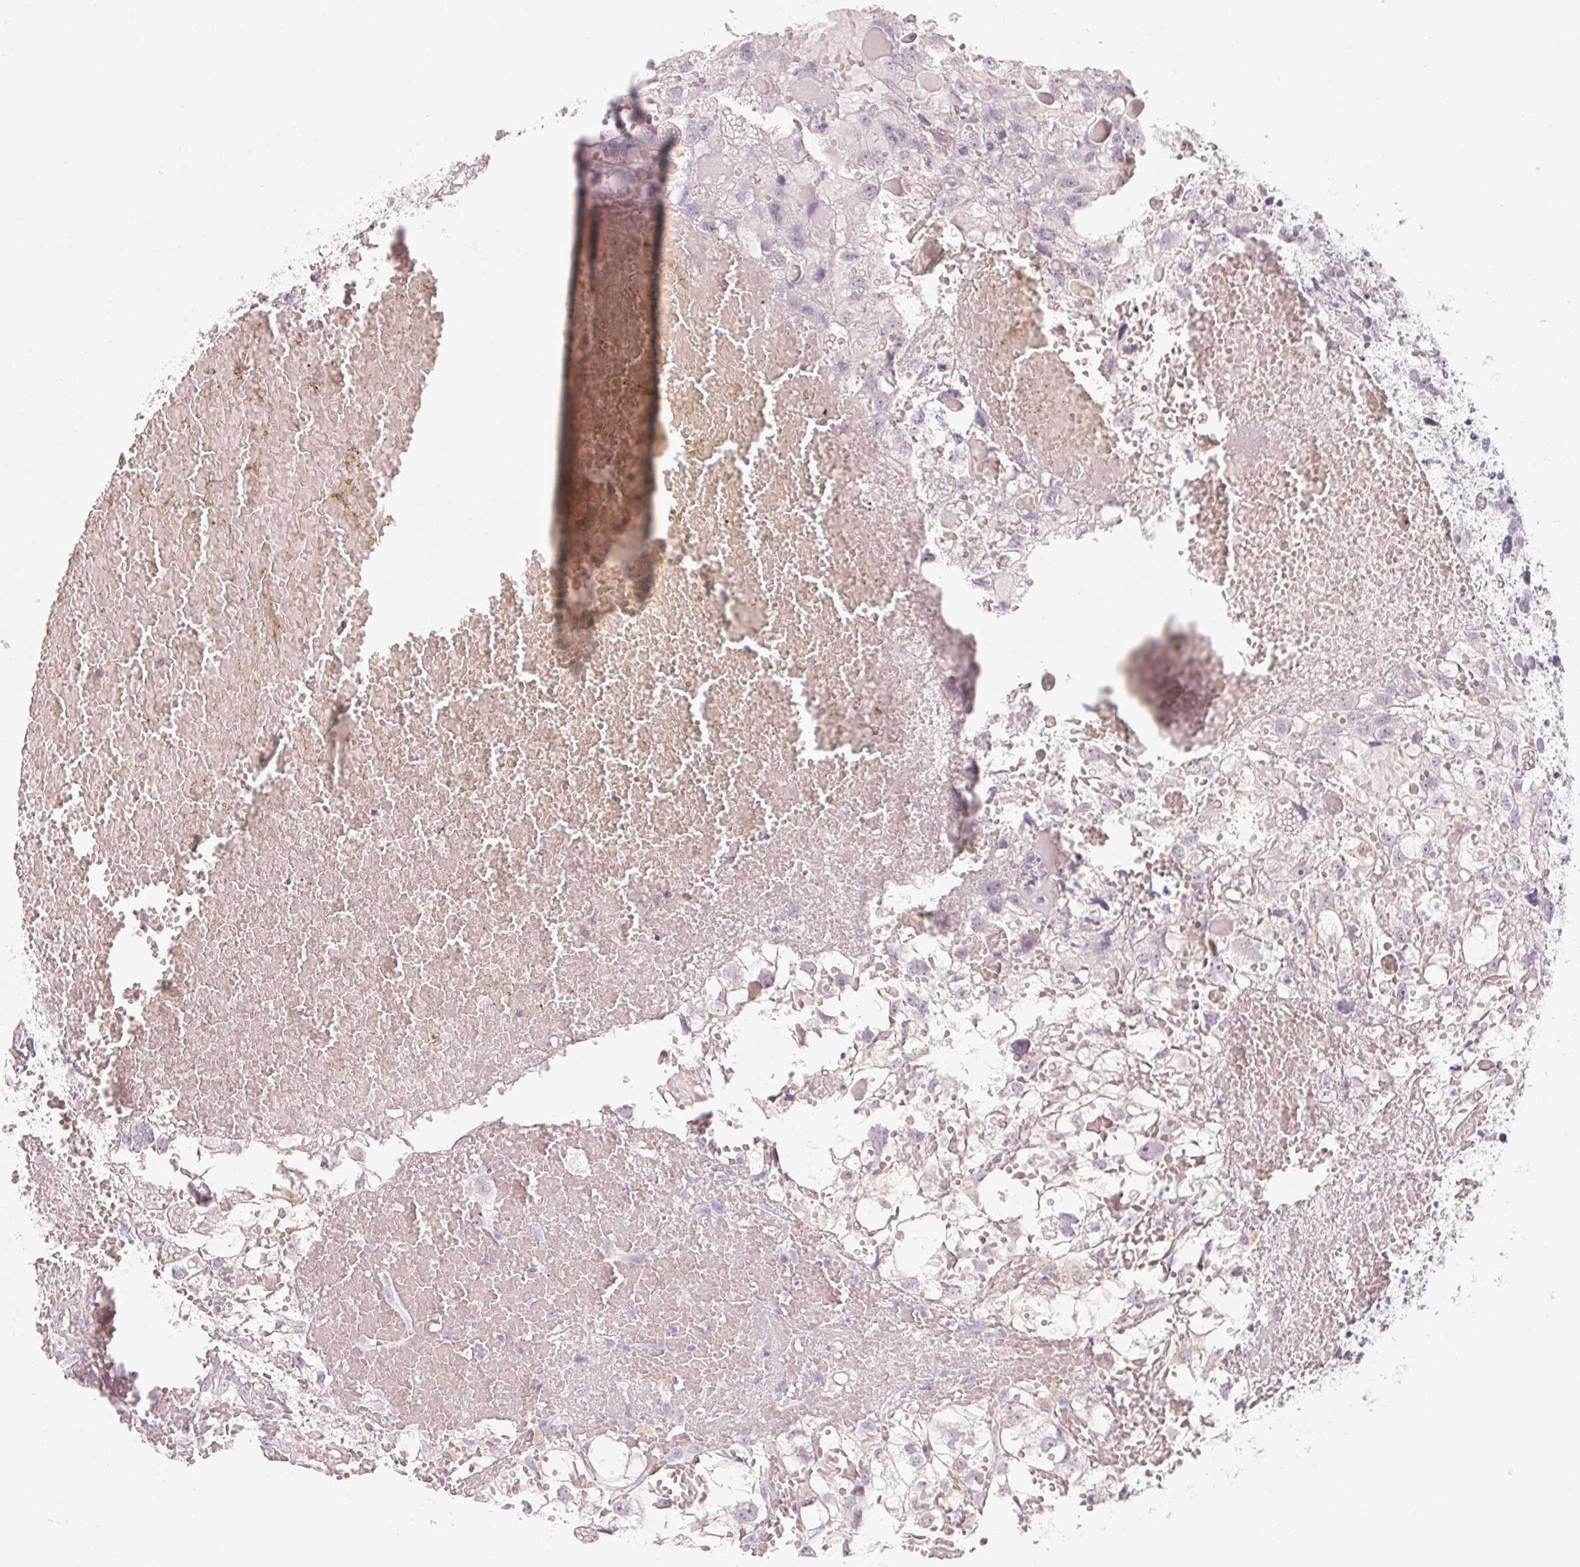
{"staining": {"intensity": "negative", "quantity": "none", "location": "none"}, "tissue": "renal cancer", "cell_type": "Tumor cells", "image_type": "cancer", "snomed": [{"axis": "morphology", "description": "Adenocarcinoma, NOS"}, {"axis": "topography", "description": "Kidney"}], "caption": "Immunohistochemical staining of human renal cancer displays no significant staining in tumor cells.", "gene": "CFAP276", "patient": {"sex": "male", "age": 56}}